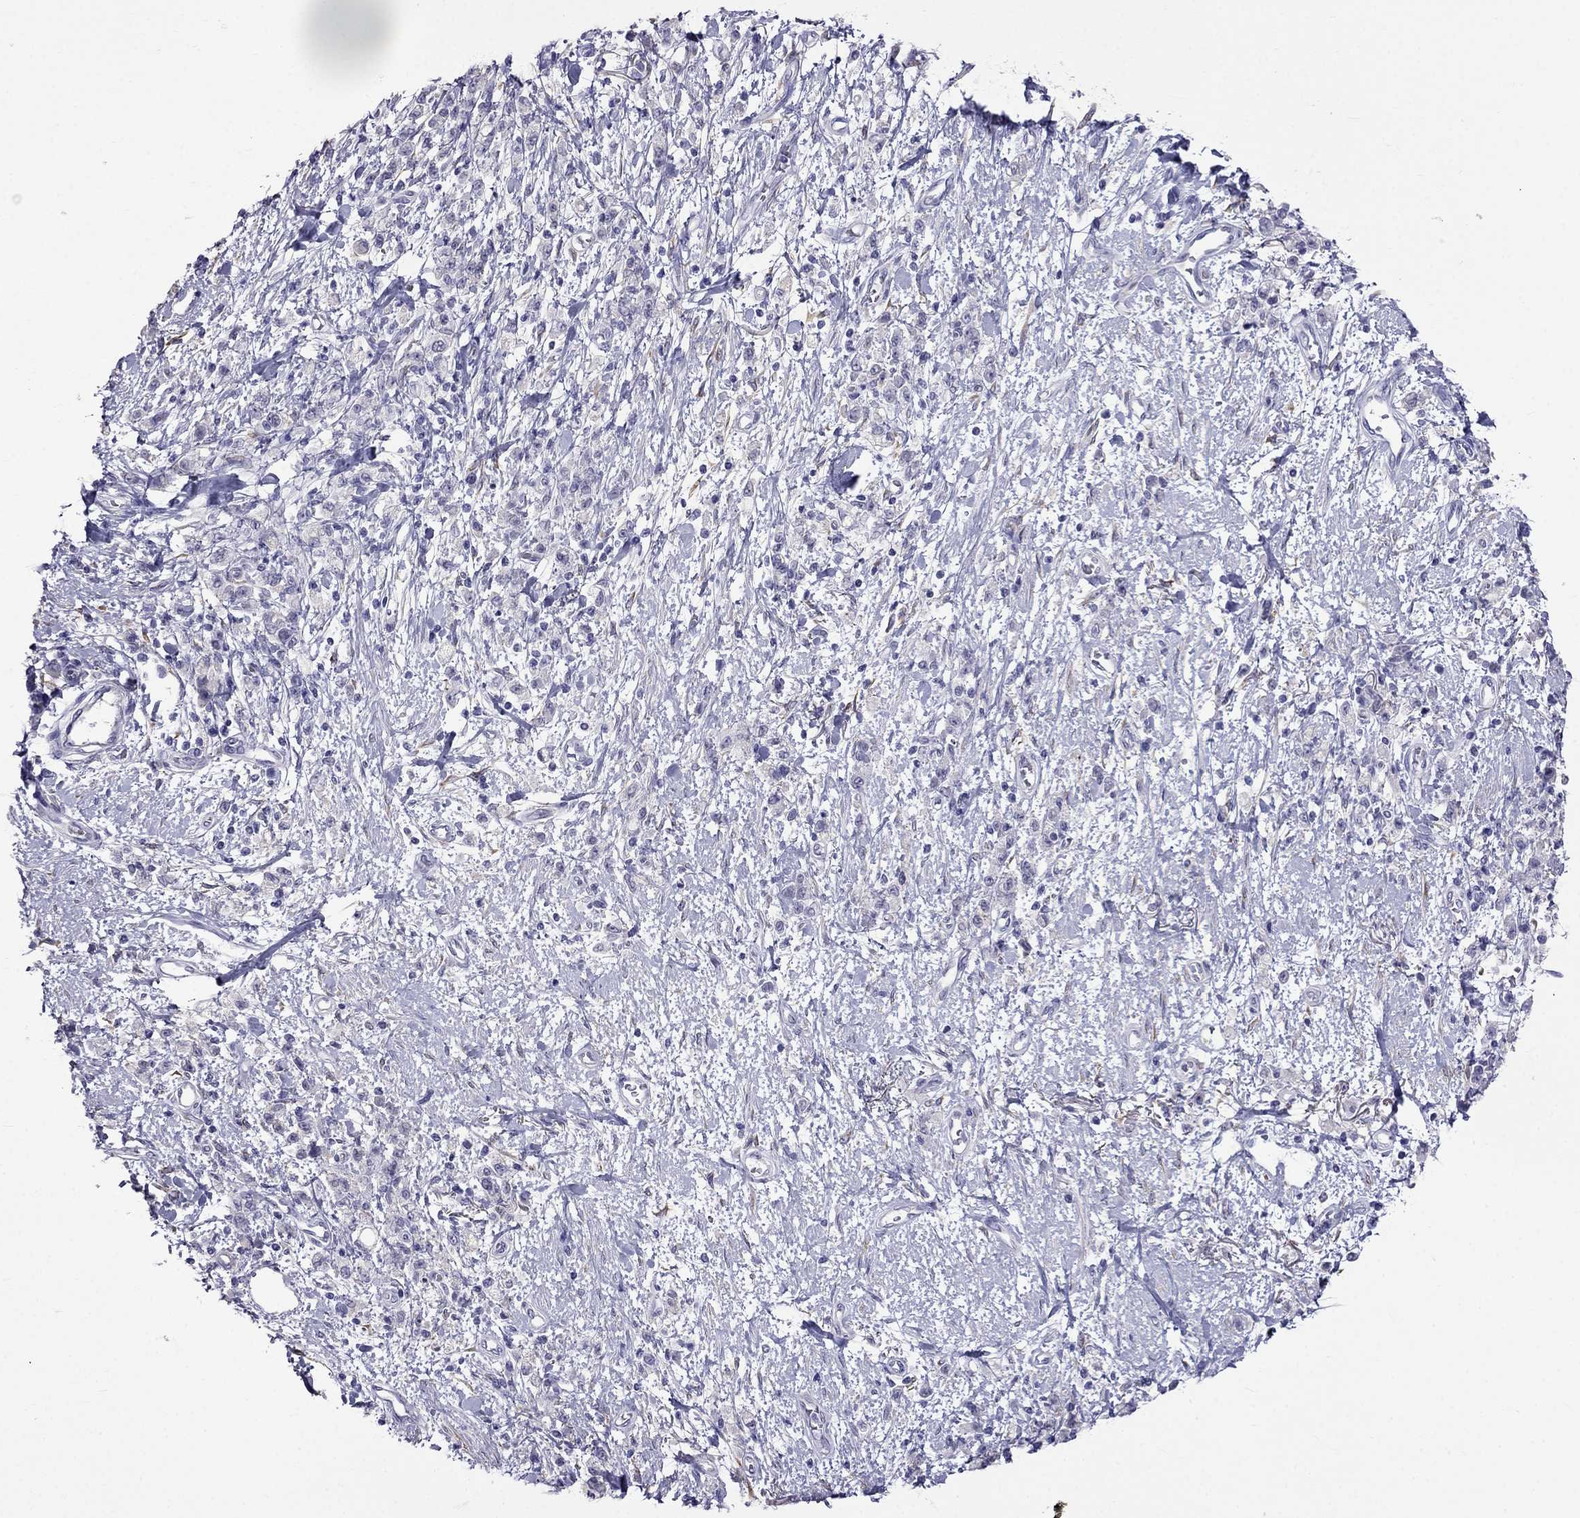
{"staining": {"intensity": "negative", "quantity": "none", "location": "none"}, "tissue": "stomach cancer", "cell_type": "Tumor cells", "image_type": "cancer", "snomed": [{"axis": "morphology", "description": "Adenocarcinoma, NOS"}, {"axis": "topography", "description": "Stomach"}], "caption": "The histopathology image exhibits no significant expression in tumor cells of stomach cancer.", "gene": "MGP", "patient": {"sex": "male", "age": 77}}